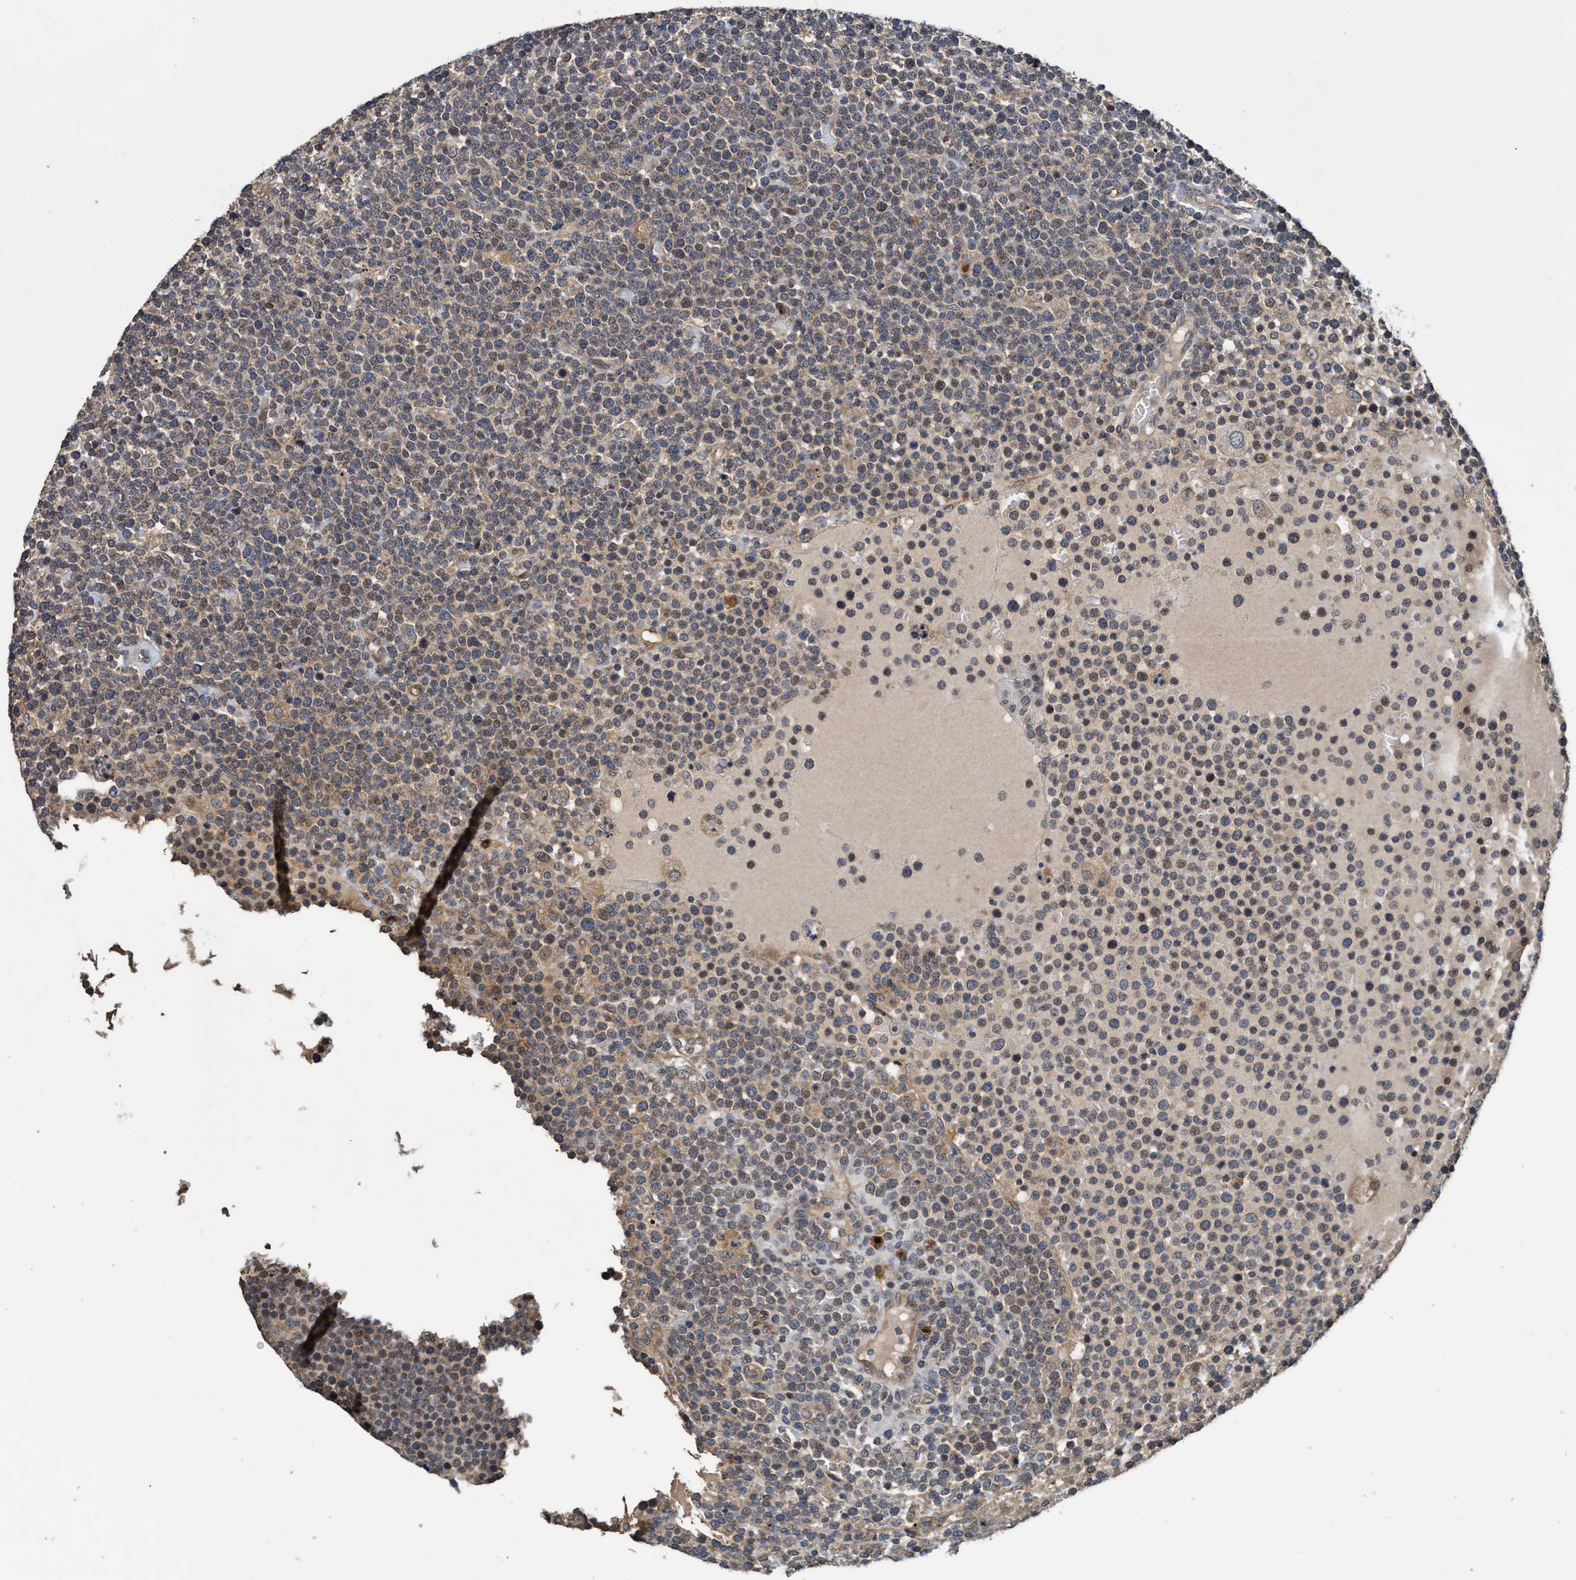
{"staining": {"intensity": "weak", "quantity": "25%-75%", "location": "cytoplasmic/membranous"}, "tissue": "lymphoma", "cell_type": "Tumor cells", "image_type": "cancer", "snomed": [{"axis": "morphology", "description": "Malignant lymphoma, non-Hodgkin's type, High grade"}, {"axis": "topography", "description": "Lymph node"}], "caption": "About 25%-75% of tumor cells in high-grade malignant lymphoma, non-Hodgkin's type demonstrate weak cytoplasmic/membranous protein expression as visualized by brown immunohistochemical staining.", "gene": "MACC1", "patient": {"sex": "male", "age": 61}}